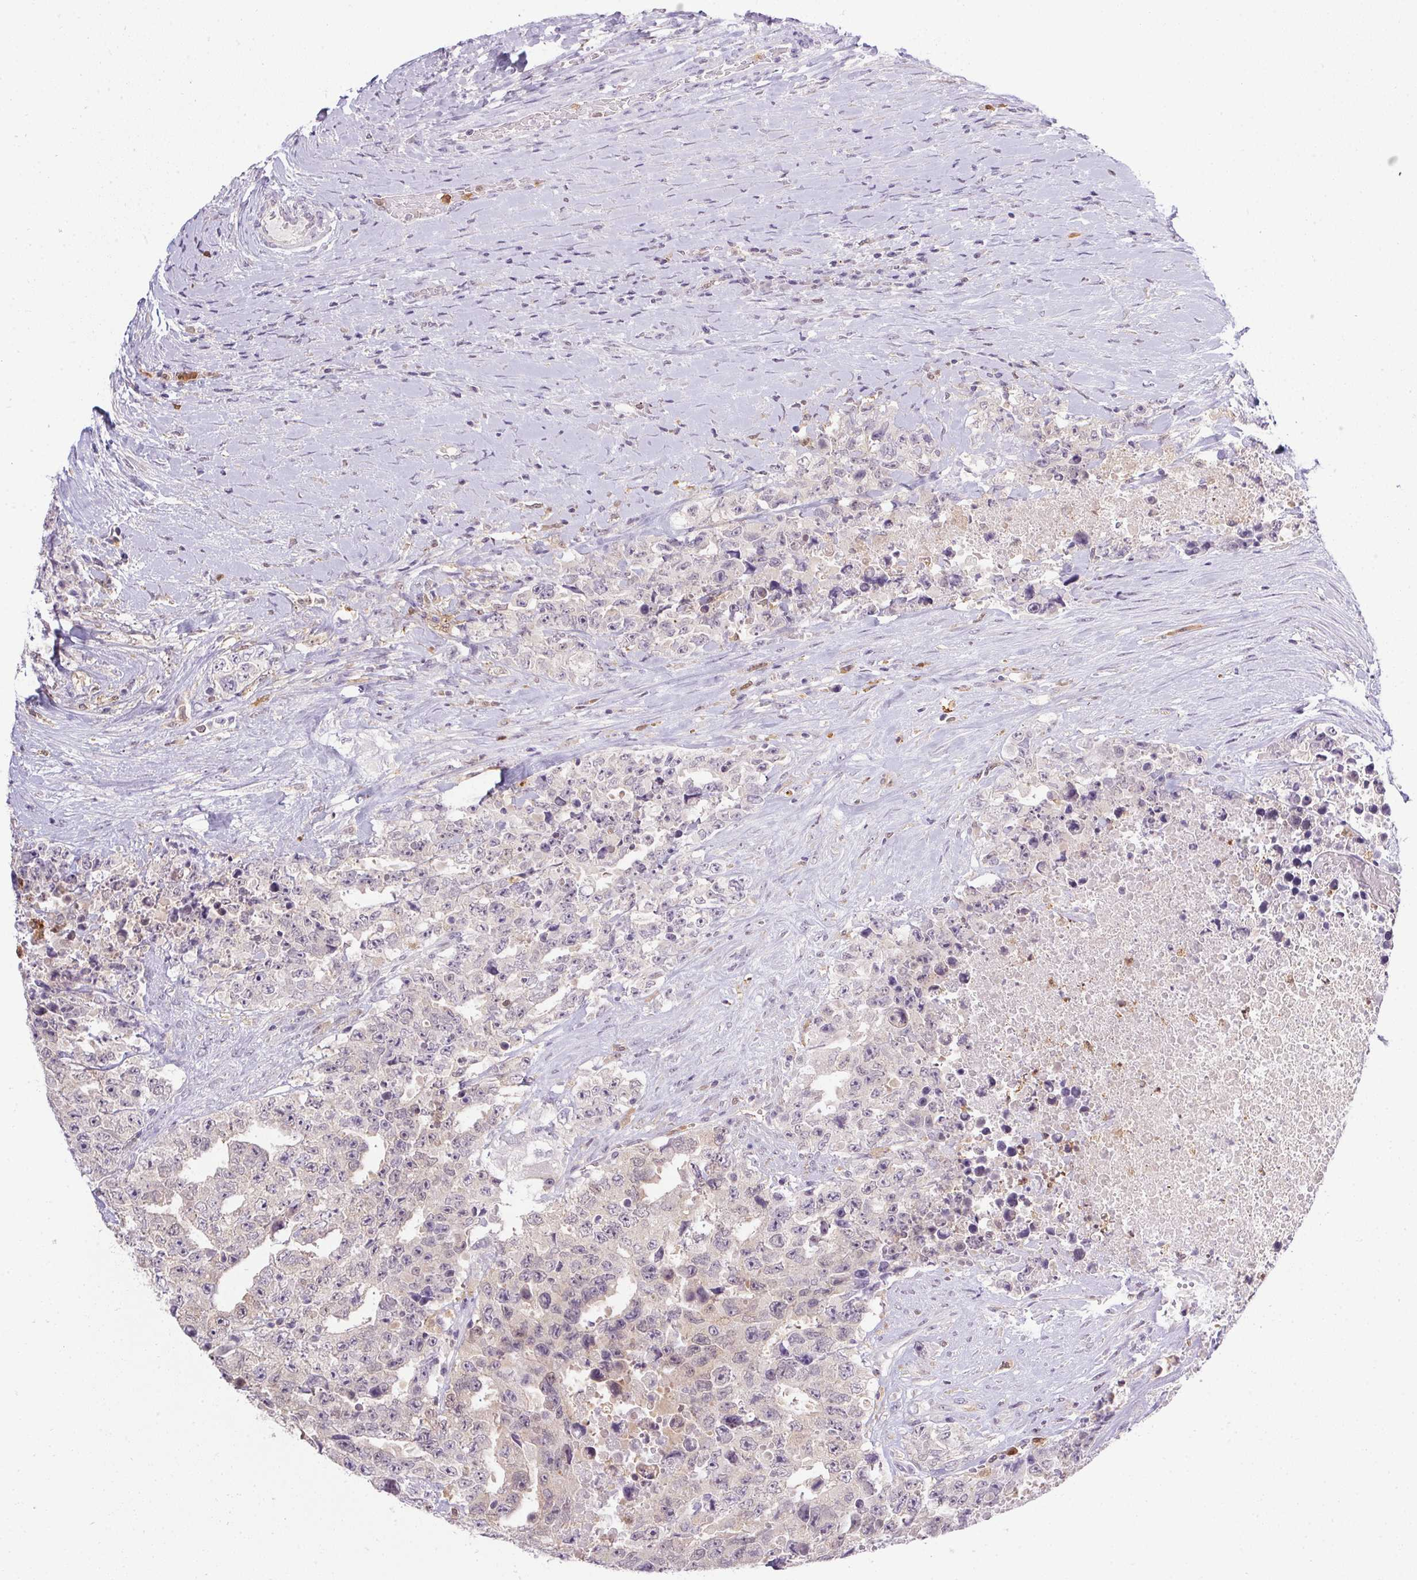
{"staining": {"intensity": "negative", "quantity": "none", "location": "none"}, "tissue": "testis cancer", "cell_type": "Tumor cells", "image_type": "cancer", "snomed": [{"axis": "morphology", "description": "Carcinoma, Embryonal, NOS"}, {"axis": "topography", "description": "Testis"}], "caption": "IHC of testis cancer (embryonal carcinoma) shows no staining in tumor cells.", "gene": "DNAJC5G", "patient": {"sex": "male", "age": 24}}